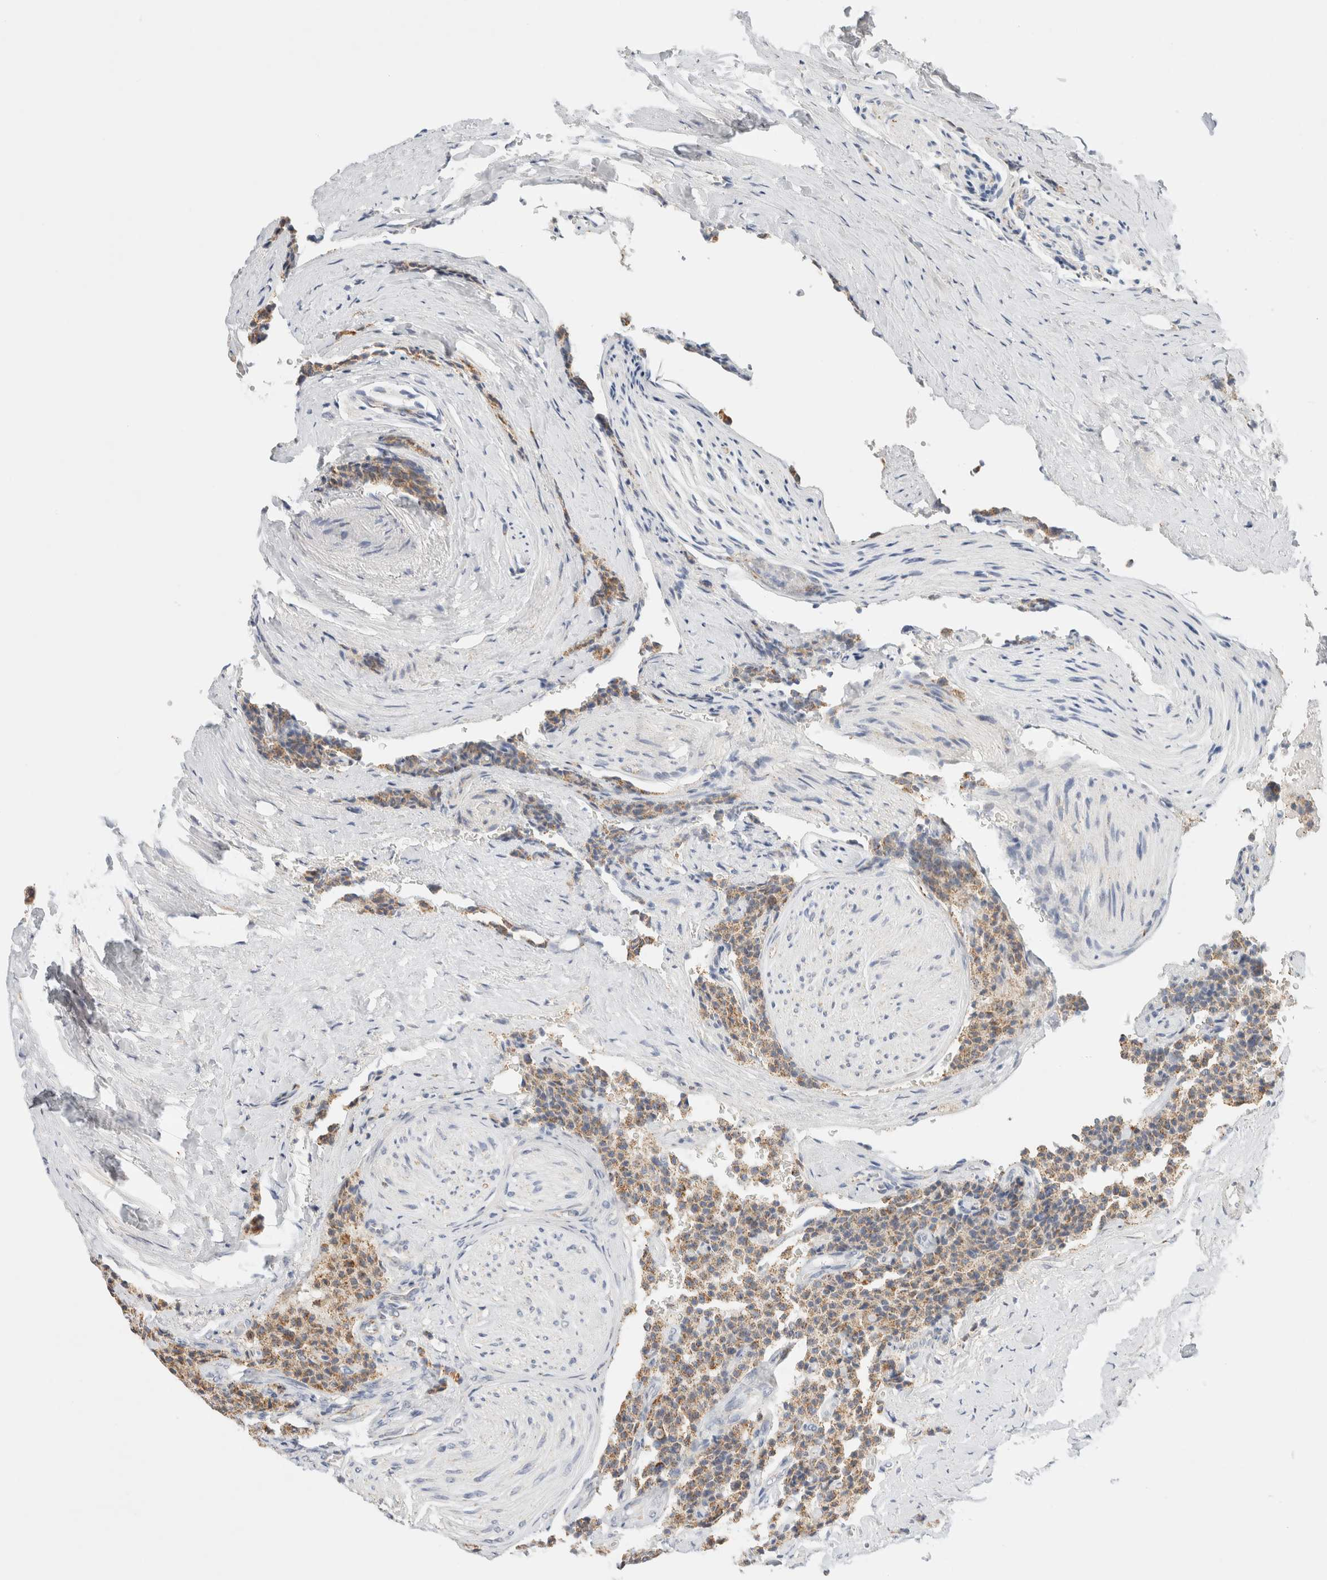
{"staining": {"intensity": "moderate", "quantity": ">75%", "location": "cytoplasmic/membranous"}, "tissue": "carcinoid", "cell_type": "Tumor cells", "image_type": "cancer", "snomed": [{"axis": "morphology", "description": "Carcinoid, malignant, NOS"}, {"axis": "topography", "description": "Colon"}], "caption": "Carcinoid stained for a protein (brown) reveals moderate cytoplasmic/membranous positive expression in approximately >75% of tumor cells.", "gene": "HDHD3", "patient": {"sex": "female", "age": 61}}